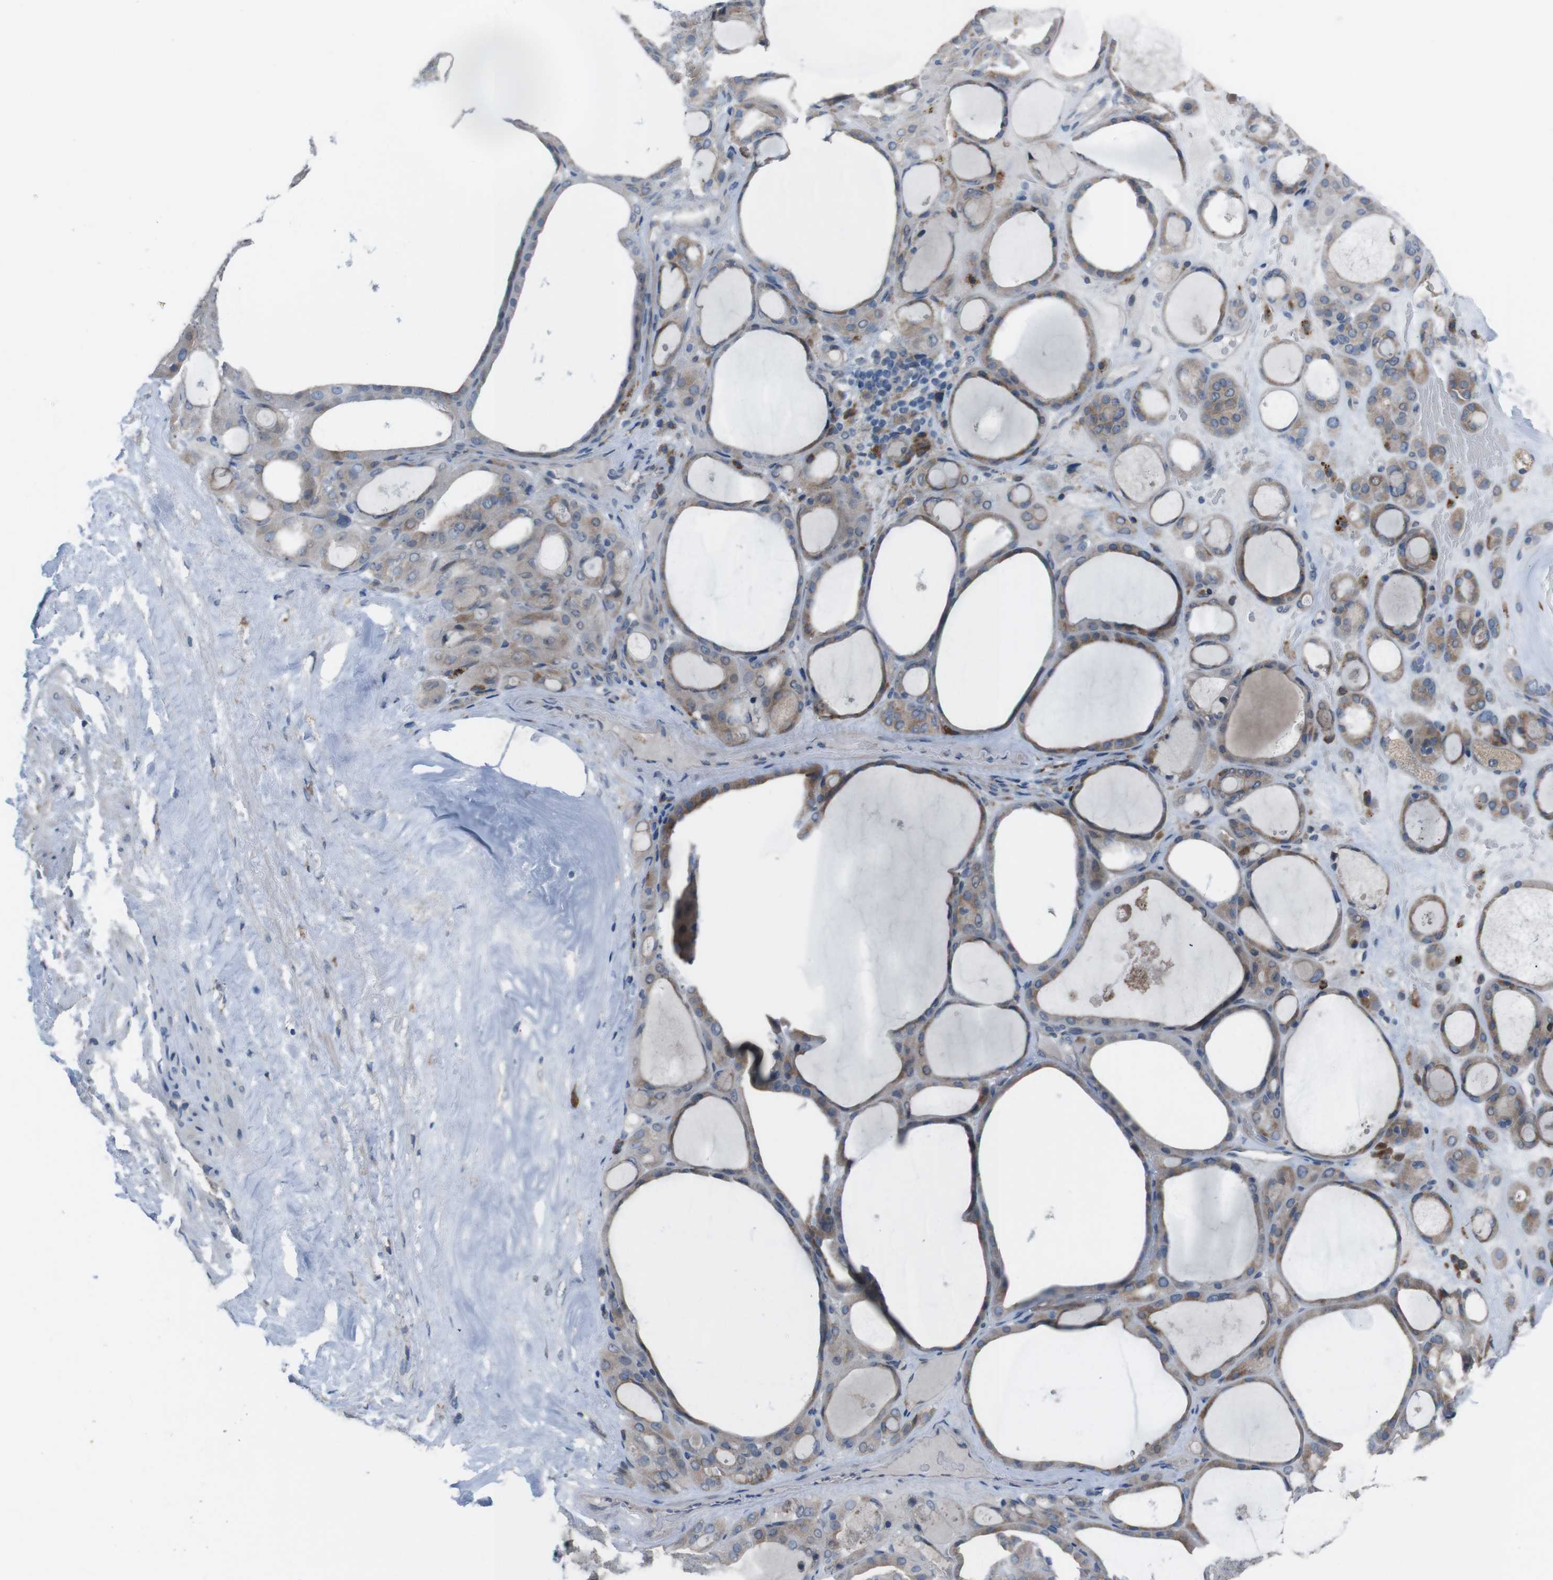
{"staining": {"intensity": "moderate", "quantity": ">75%", "location": "cytoplasmic/membranous"}, "tissue": "thyroid gland", "cell_type": "Glandular cells", "image_type": "normal", "snomed": [{"axis": "morphology", "description": "Normal tissue, NOS"}, {"axis": "morphology", "description": "Carcinoma, NOS"}, {"axis": "topography", "description": "Thyroid gland"}], "caption": "Protein staining of benign thyroid gland demonstrates moderate cytoplasmic/membranous positivity in about >75% of glandular cells. (Brightfield microscopy of DAB IHC at high magnification).", "gene": "CDH22", "patient": {"sex": "female", "age": 86}}